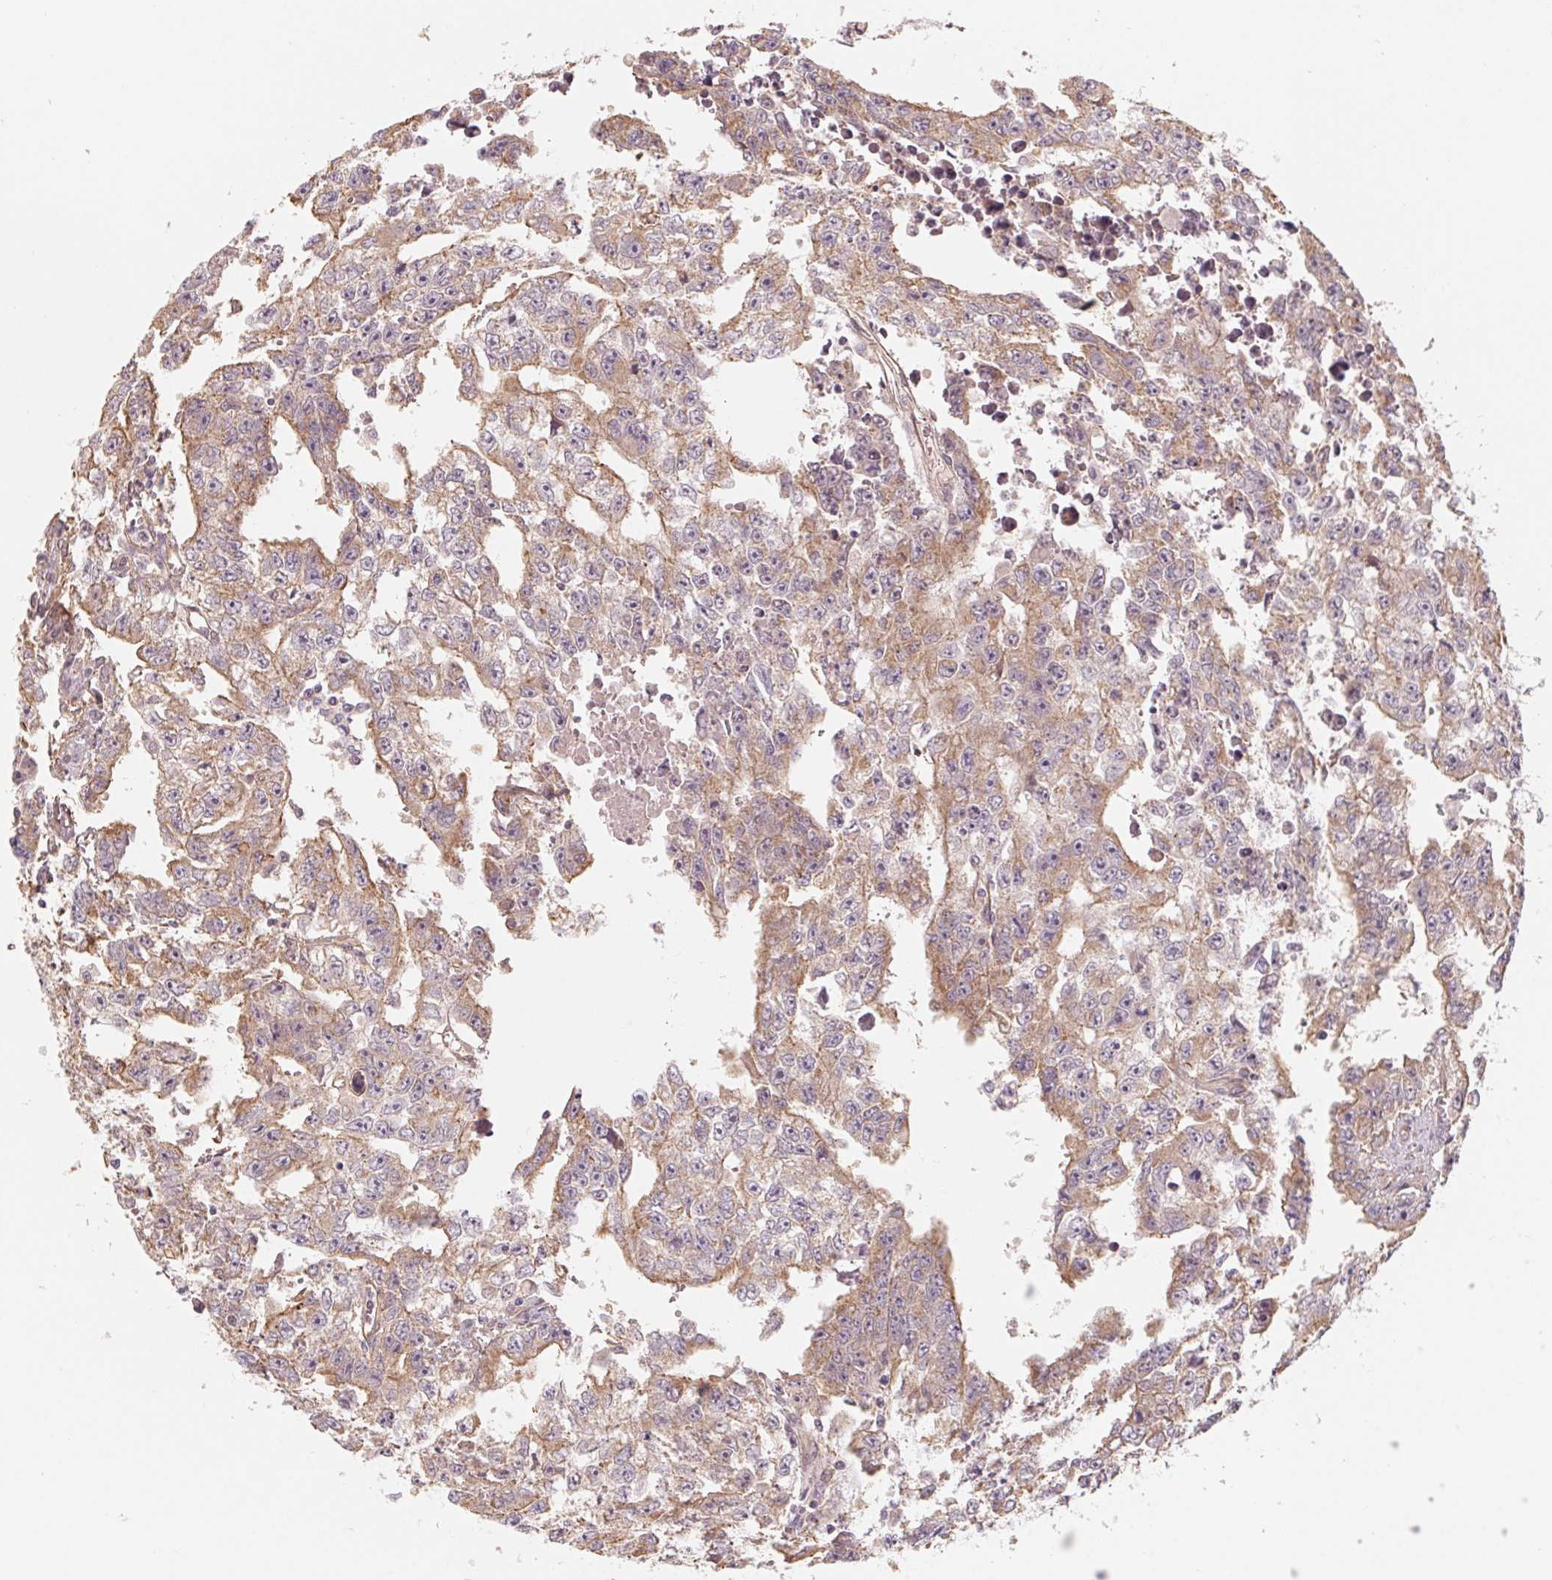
{"staining": {"intensity": "weak", "quantity": "25%-75%", "location": "cytoplasmic/membranous"}, "tissue": "testis cancer", "cell_type": "Tumor cells", "image_type": "cancer", "snomed": [{"axis": "morphology", "description": "Carcinoma, Embryonal, NOS"}, {"axis": "morphology", "description": "Teratoma, malignant, NOS"}, {"axis": "topography", "description": "Testis"}], "caption": "Embryonal carcinoma (testis) tissue demonstrates weak cytoplasmic/membranous expression in approximately 25%-75% of tumor cells (brown staining indicates protein expression, while blue staining denotes nuclei).", "gene": "CCDC112", "patient": {"sex": "male", "age": 24}}